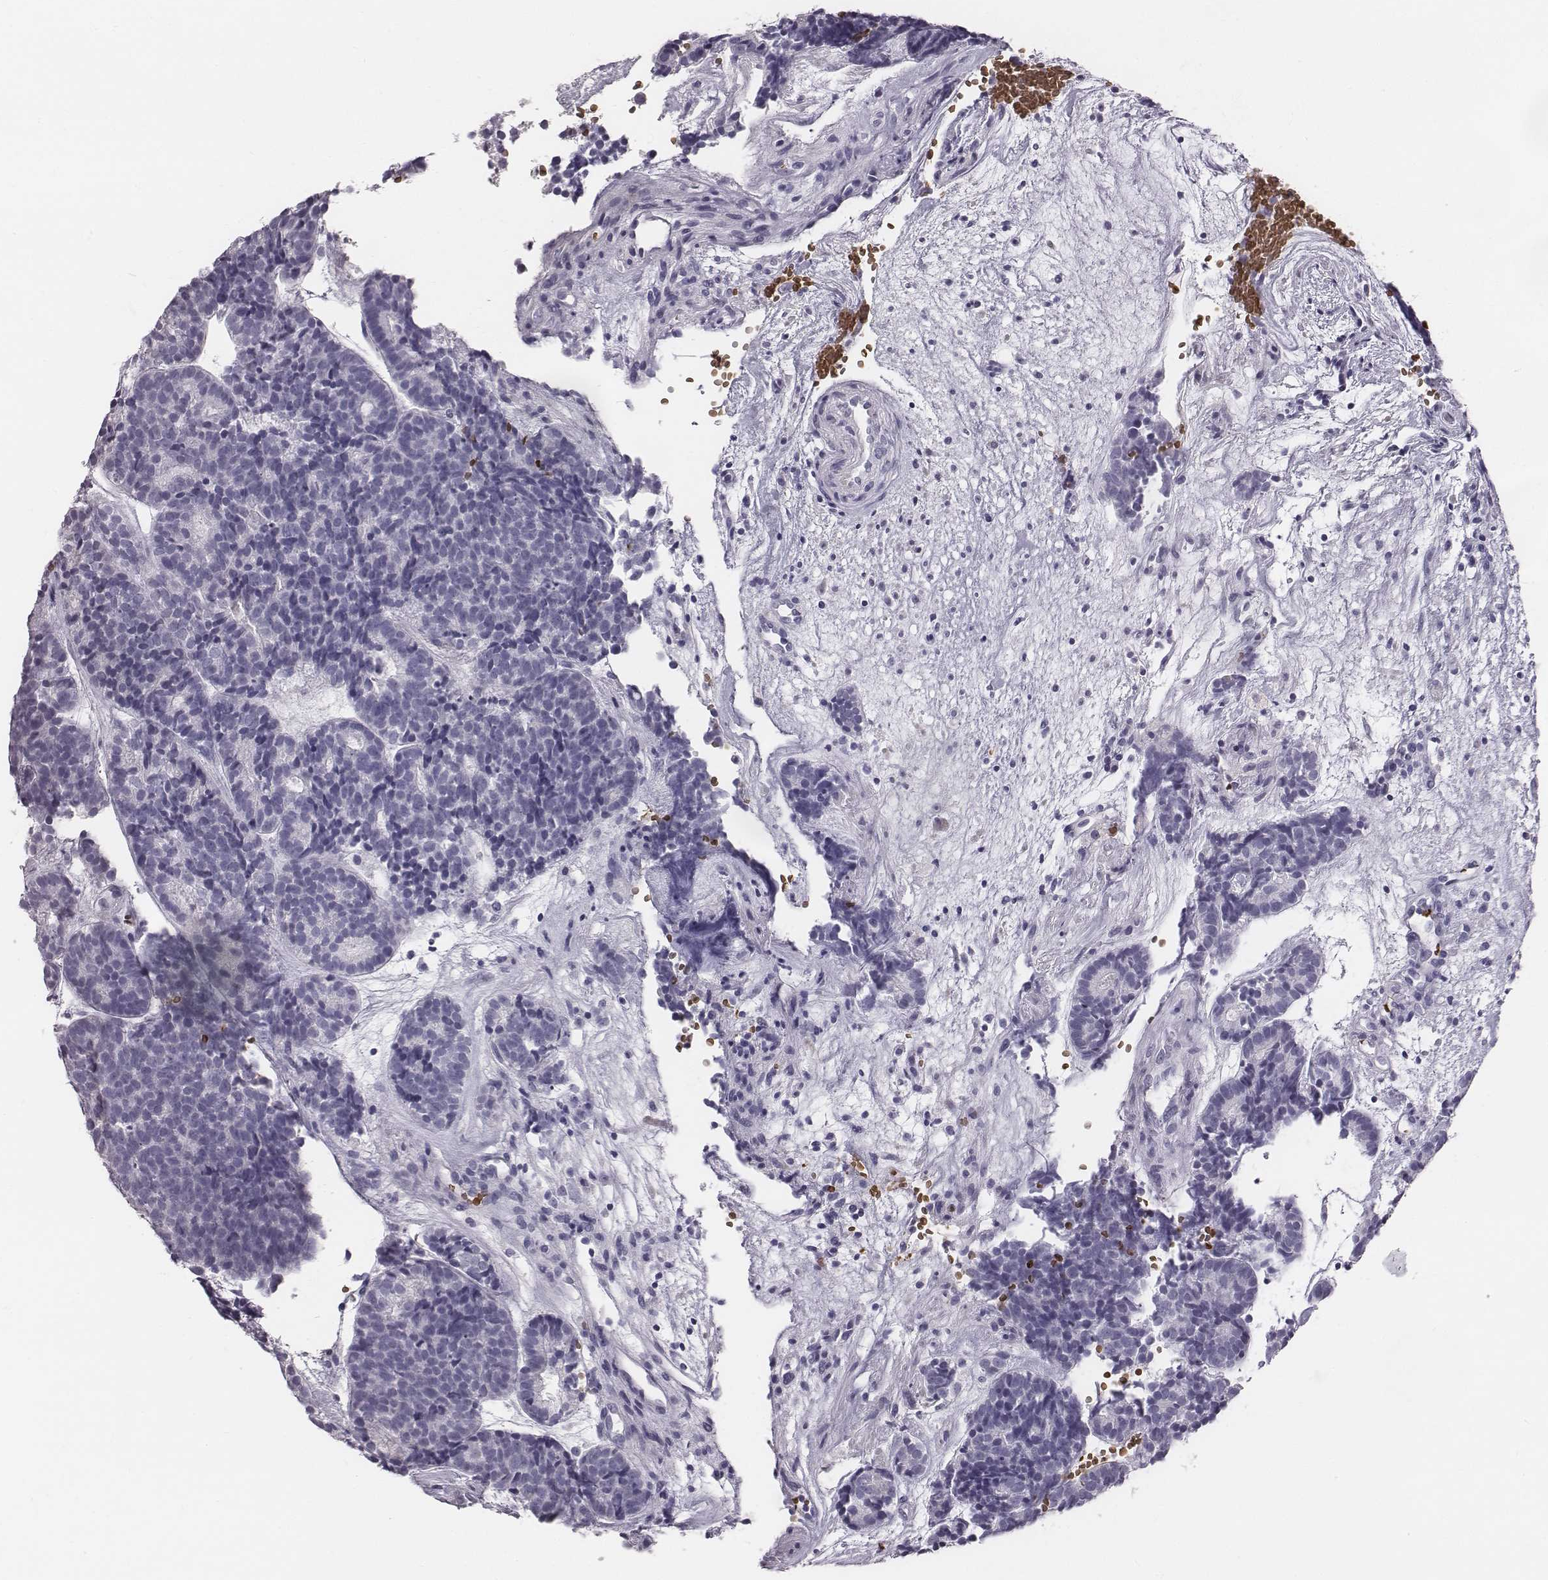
{"staining": {"intensity": "negative", "quantity": "none", "location": "none"}, "tissue": "head and neck cancer", "cell_type": "Tumor cells", "image_type": "cancer", "snomed": [{"axis": "morphology", "description": "Adenocarcinoma, NOS"}, {"axis": "topography", "description": "Head-Neck"}], "caption": "This histopathology image is of head and neck cancer stained with IHC to label a protein in brown with the nuclei are counter-stained blue. There is no expression in tumor cells.", "gene": "HBZ", "patient": {"sex": "female", "age": 81}}